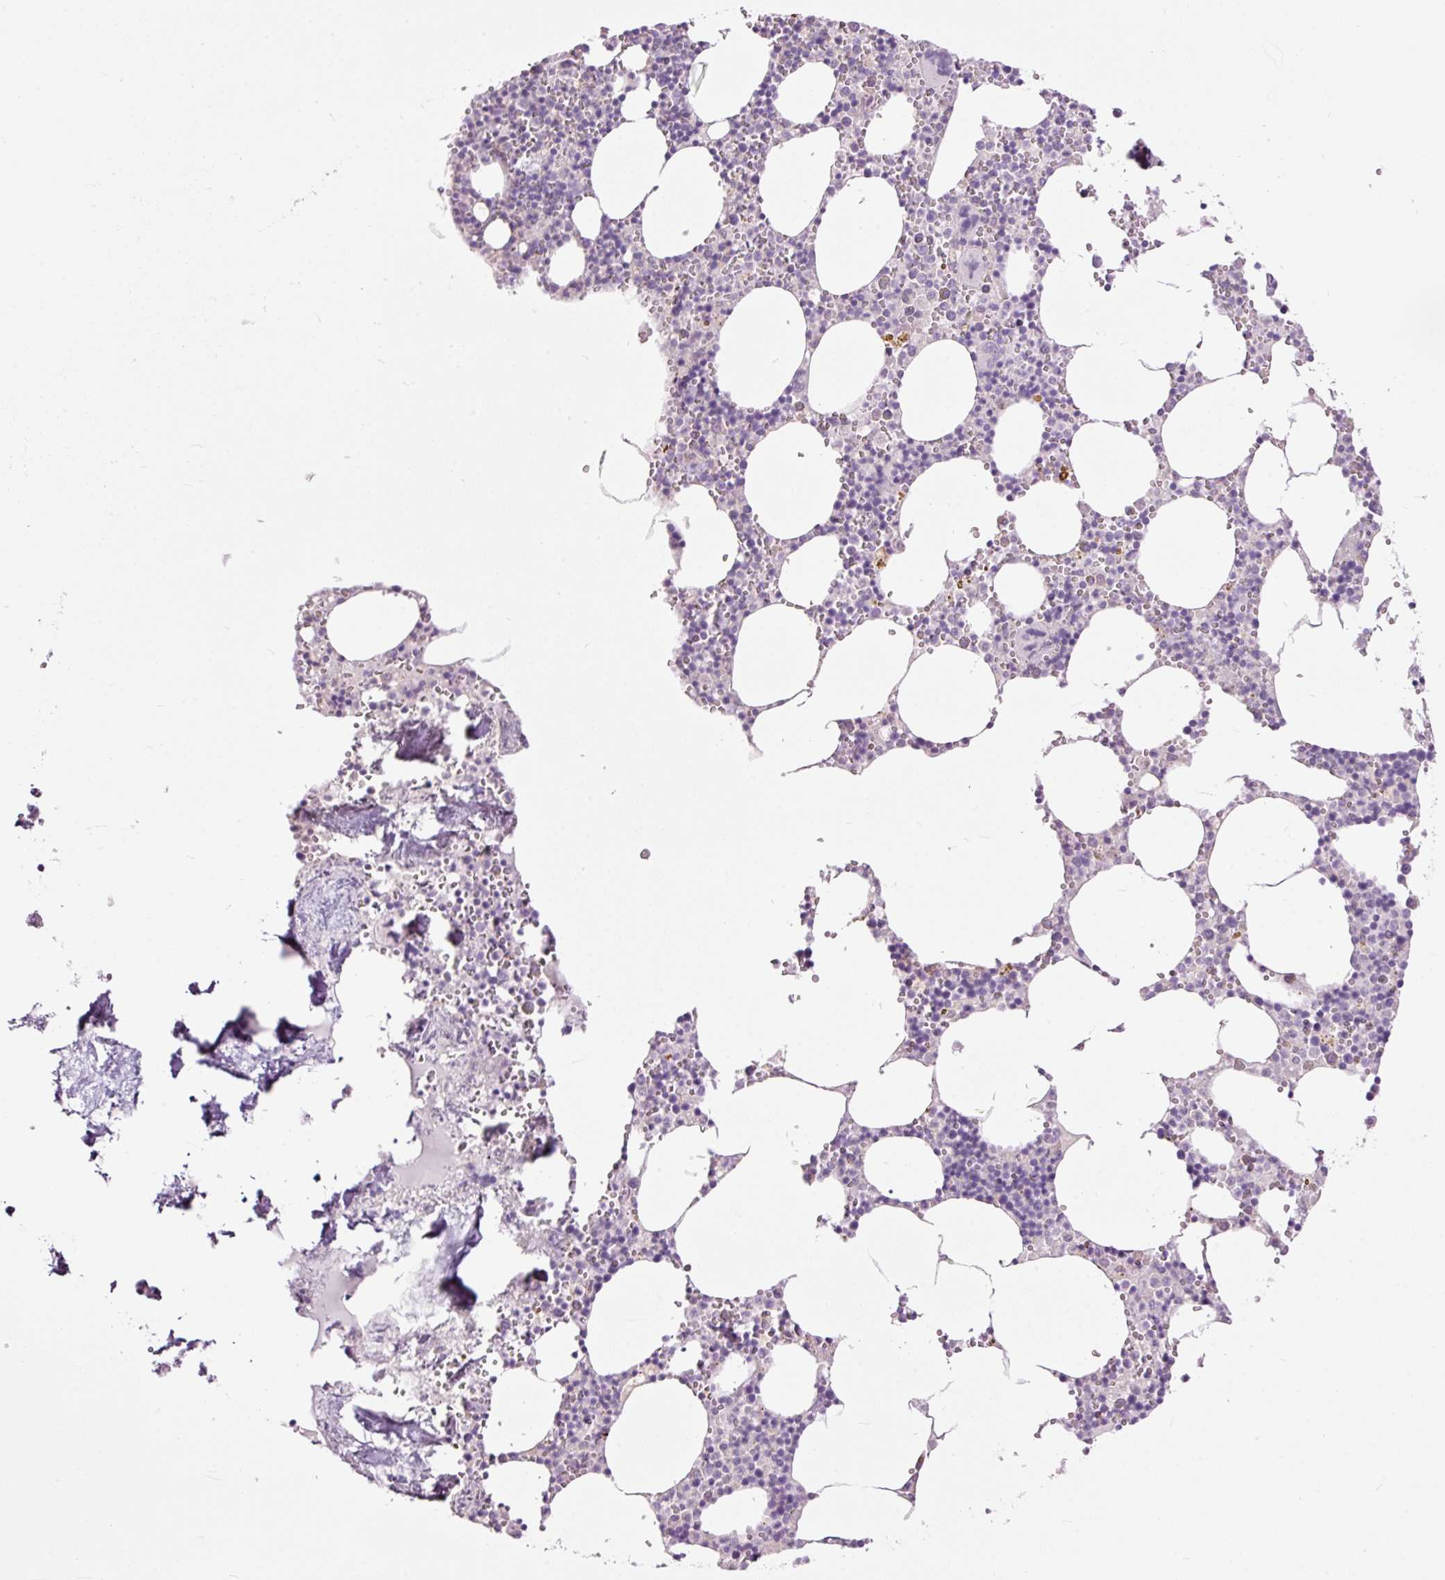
{"staining": {"intensity": "negative", "quantity": "none", "location": "none"}, "tissue": "bone marrow", "cell_type": "Hematopoietic cells", "image_type": "normal", "snomed": [{"axis": "morphology", "description": "Normal tissue, NOS"}, {"axis": "topography", "description": "Bone marrow"}], "caption": "Unremarkable bone marrow was stained to show a protein in brown. There is no significant positivity in hematopoietic cells. (Brightfield microscopy of DAB immunohistochemistry at high magnification).", "gene": "FCRL4", "patient": {"sex": "male", "age": 54}}